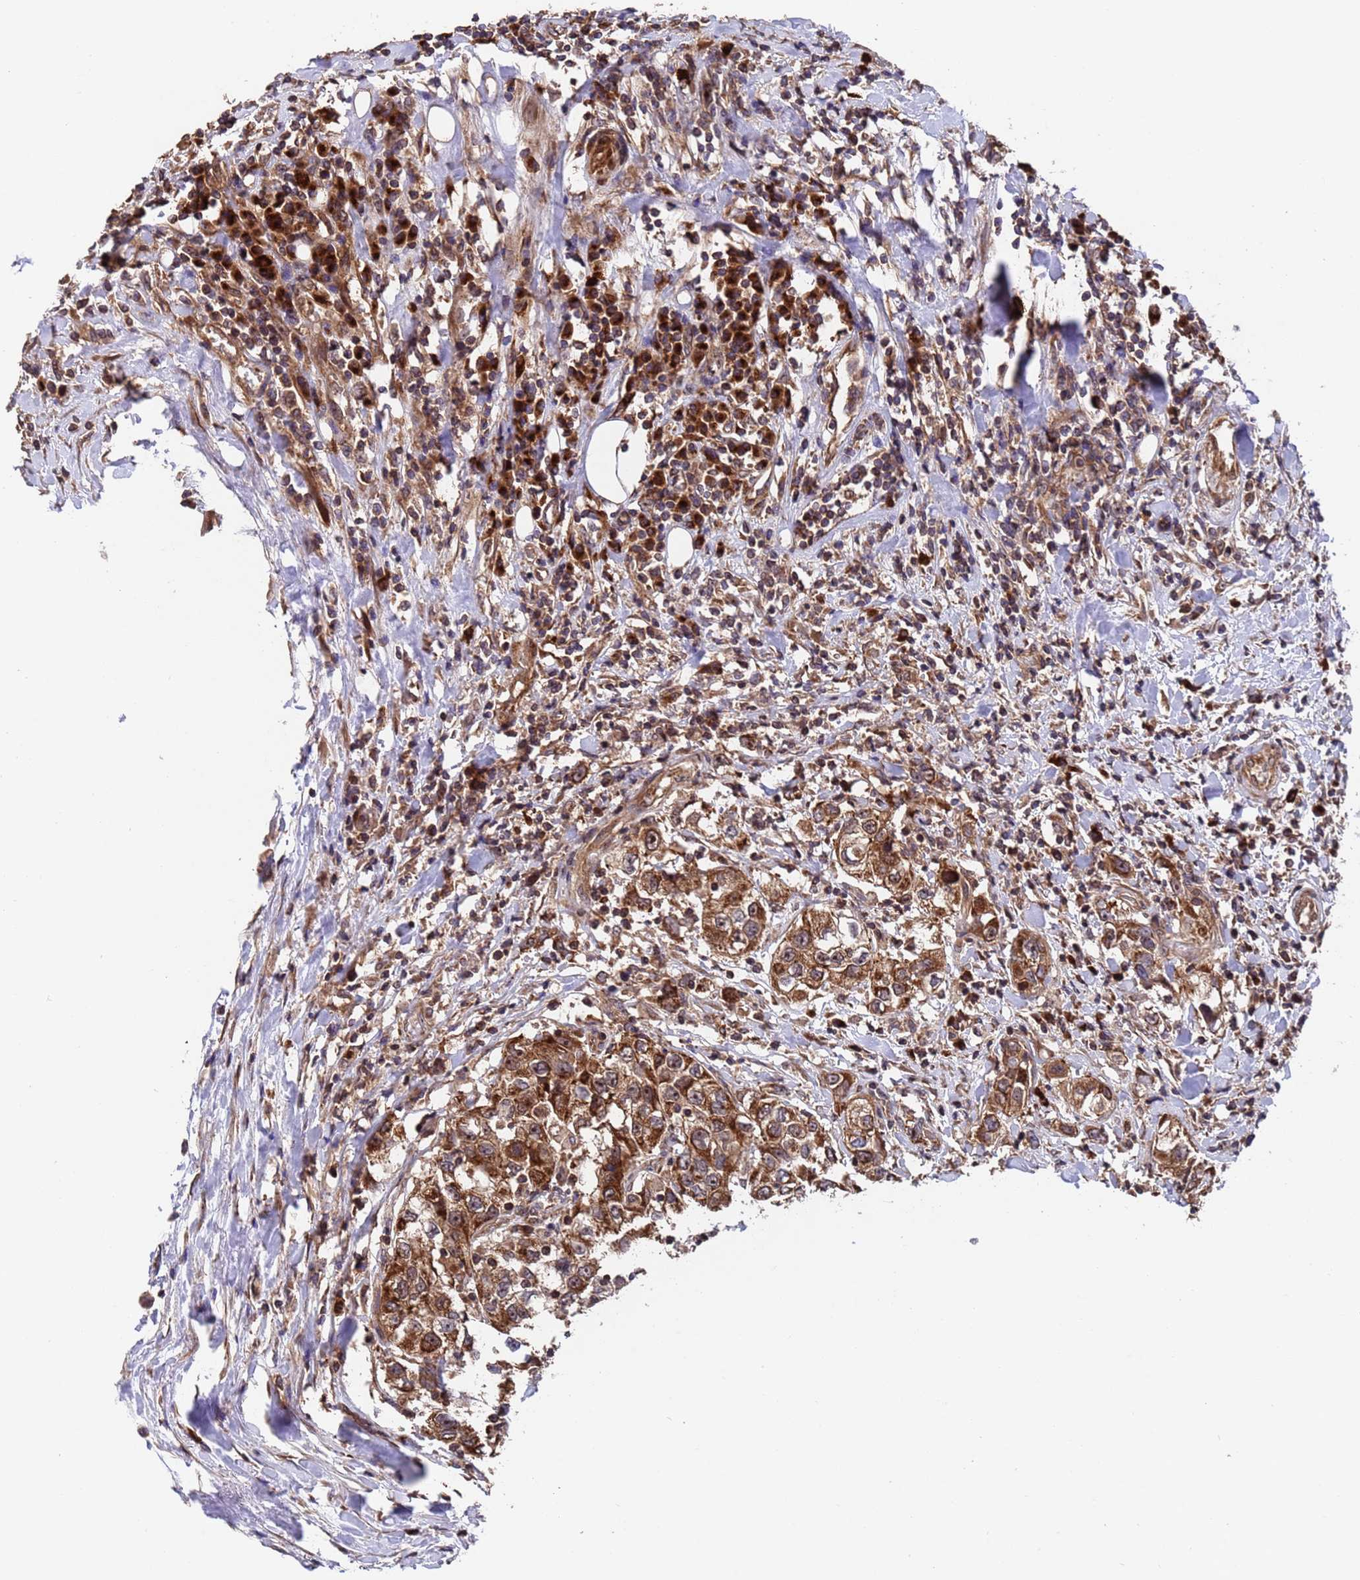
{"staining": {"intensity": "strong", "quantity": ">75%", "location": "cytoplasmic/membranous"}, "tissue": "urothelial cancer", "cell_type": "Tumor cells", "image_type": "cancer", "snomed": [{"axis": "morphology", "description": "Urothelial carcinoma, High grade"}, {"axis": "topography", "description": "Urinary bladder"}], "caption": "The immunohistochemical stain highlights strong cytoplasmic/membranous expression in tumor cells of high-grade urothelial carcinoma tissue.", "gene": "TSR3", "patient": {"sex": "female", "age": 80}}